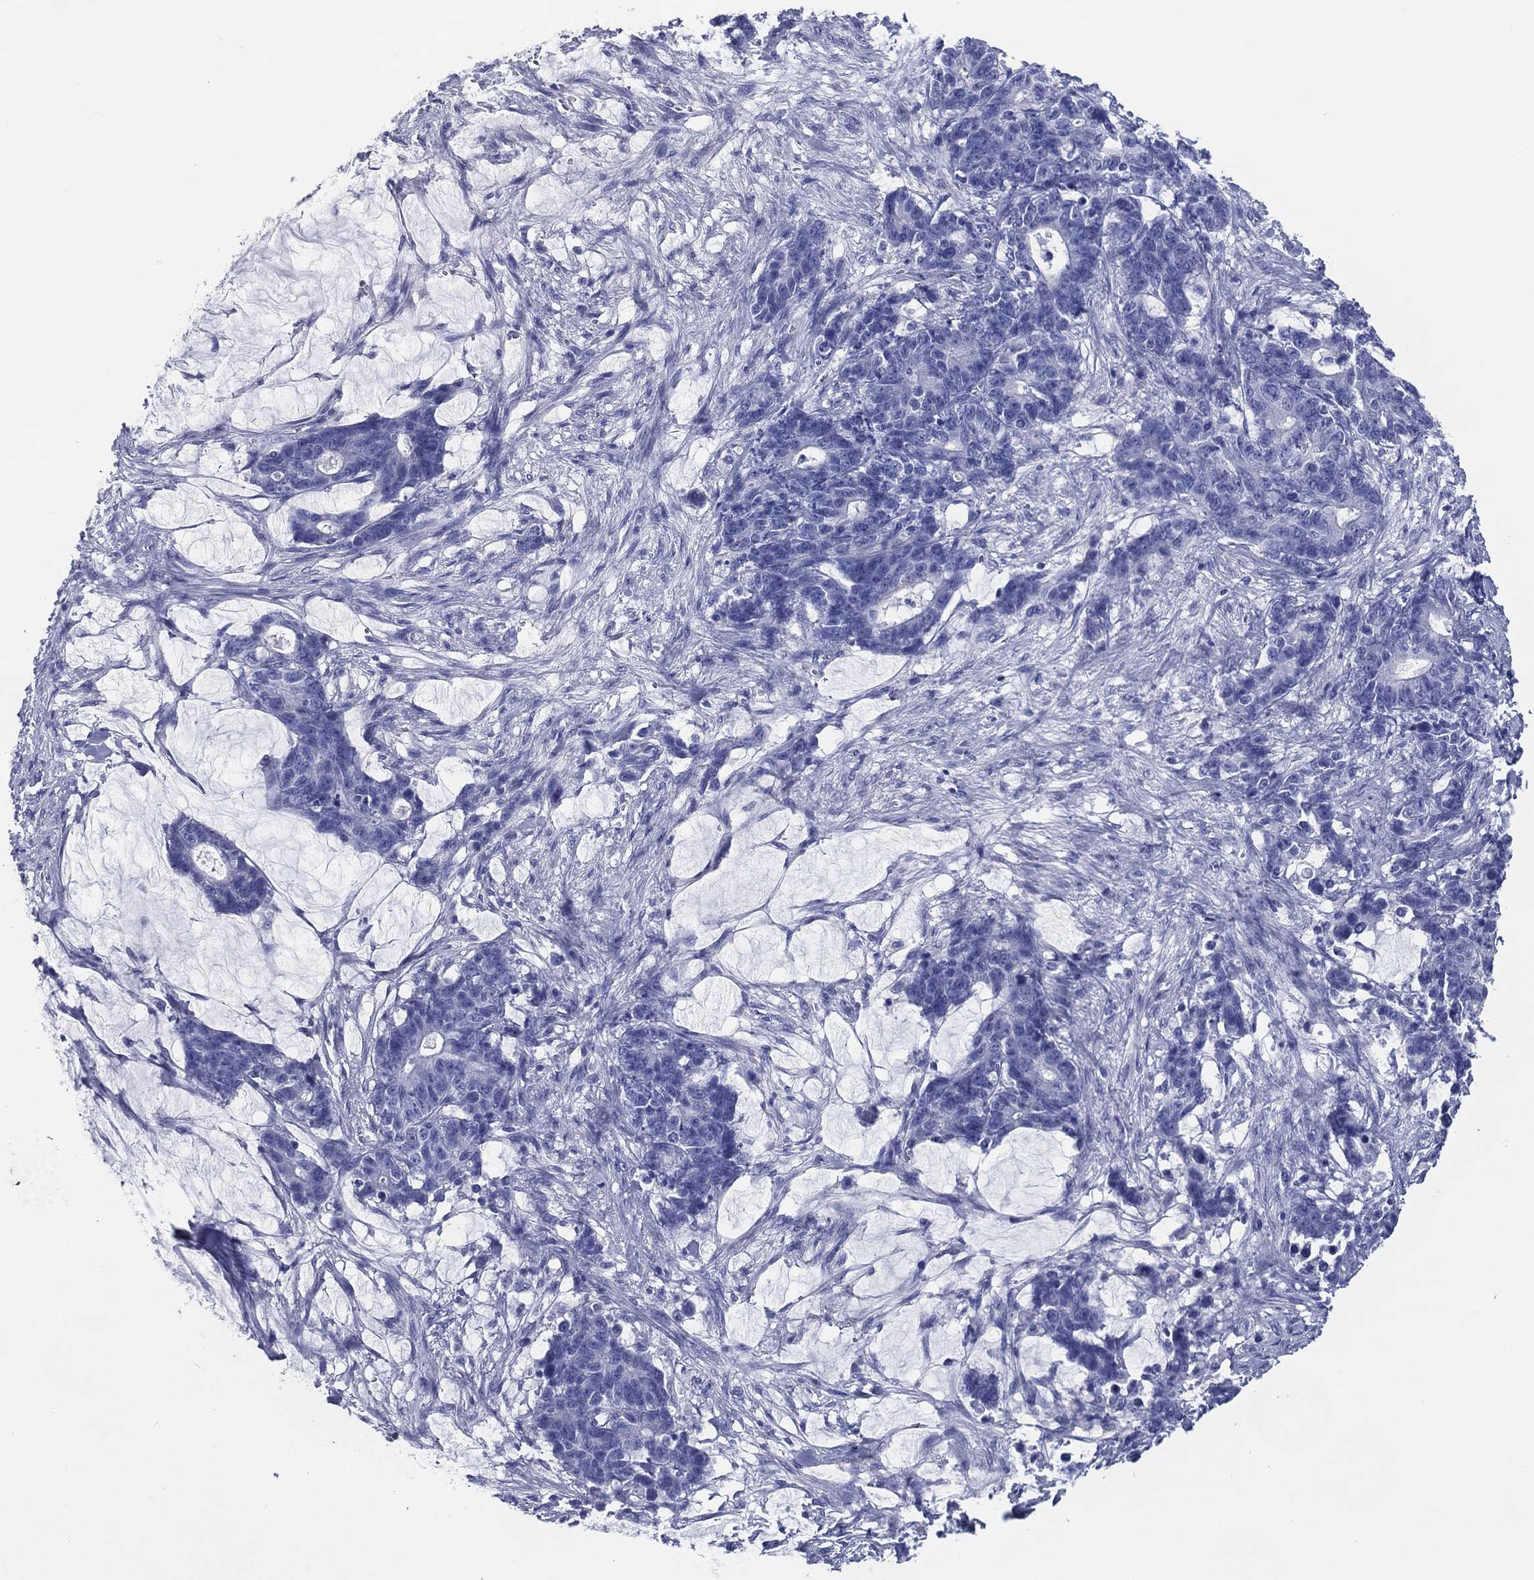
{"staining": {"intensity": "negative", "quantity": "none", "location": "none"}, "tissue": "stomach cancer", "cell_type": "Tumor cells", "image_type": "cancer", "snomed": [{"axis": "morphology", "description": "Normal tissue, NOS"}, {"axis": "morphology", "description": "Adenocarcinoma, NOS"}, {"axis": "topography", "description": "Stomach"}], "caption": "Protein analysis of adenocarcinoma (stomach) demonstrates no significant expression in tumor cells. The staining is performed using DAB brown chromogen with nuclei counter-stained in using hematoxylin.", "gene": "ACE2", "patient": {"sex": "female", "age": 64}}